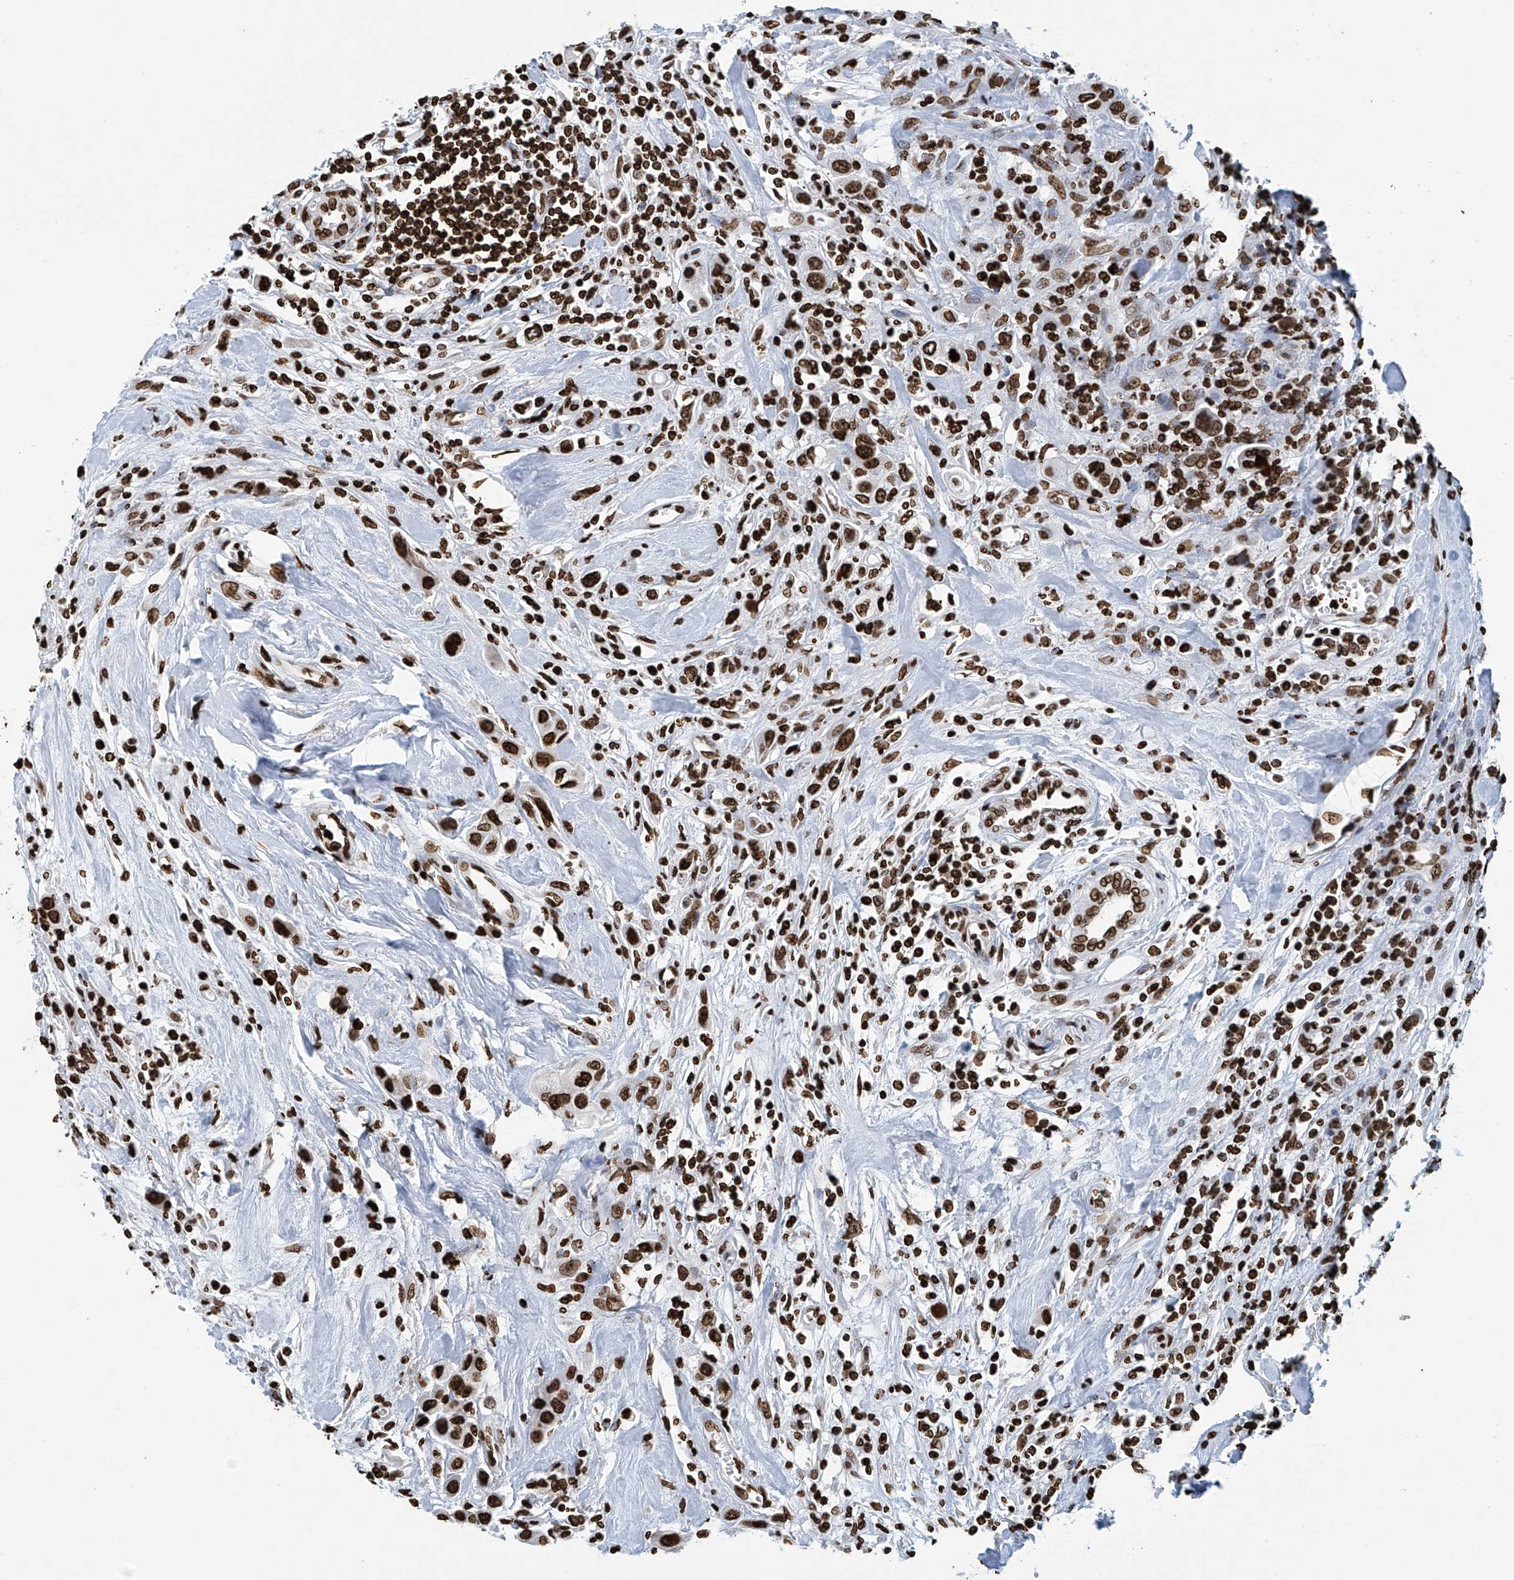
{"staining": {"intensity": "strong", "quantity": ">75%", "location": "nuclear"}, "tissue": "urothelial cancer", "cell_type": "Tumor cells", "image_type": "cancer", "snomed": [{"axis": "morphology", "description": "Urothelial carcinoma, High grade"}, {"axis": "topography", "description": "Urinary bladder"}], "caption": "Strong nuclear protein positivity is seen in approximately >75% of tumor cells in urothelial cancer. (Brightfield microscopy of DAB IHC at high magnification).", "gene": "DPPA2", "patient": {"sex": "male", "age": 50}}